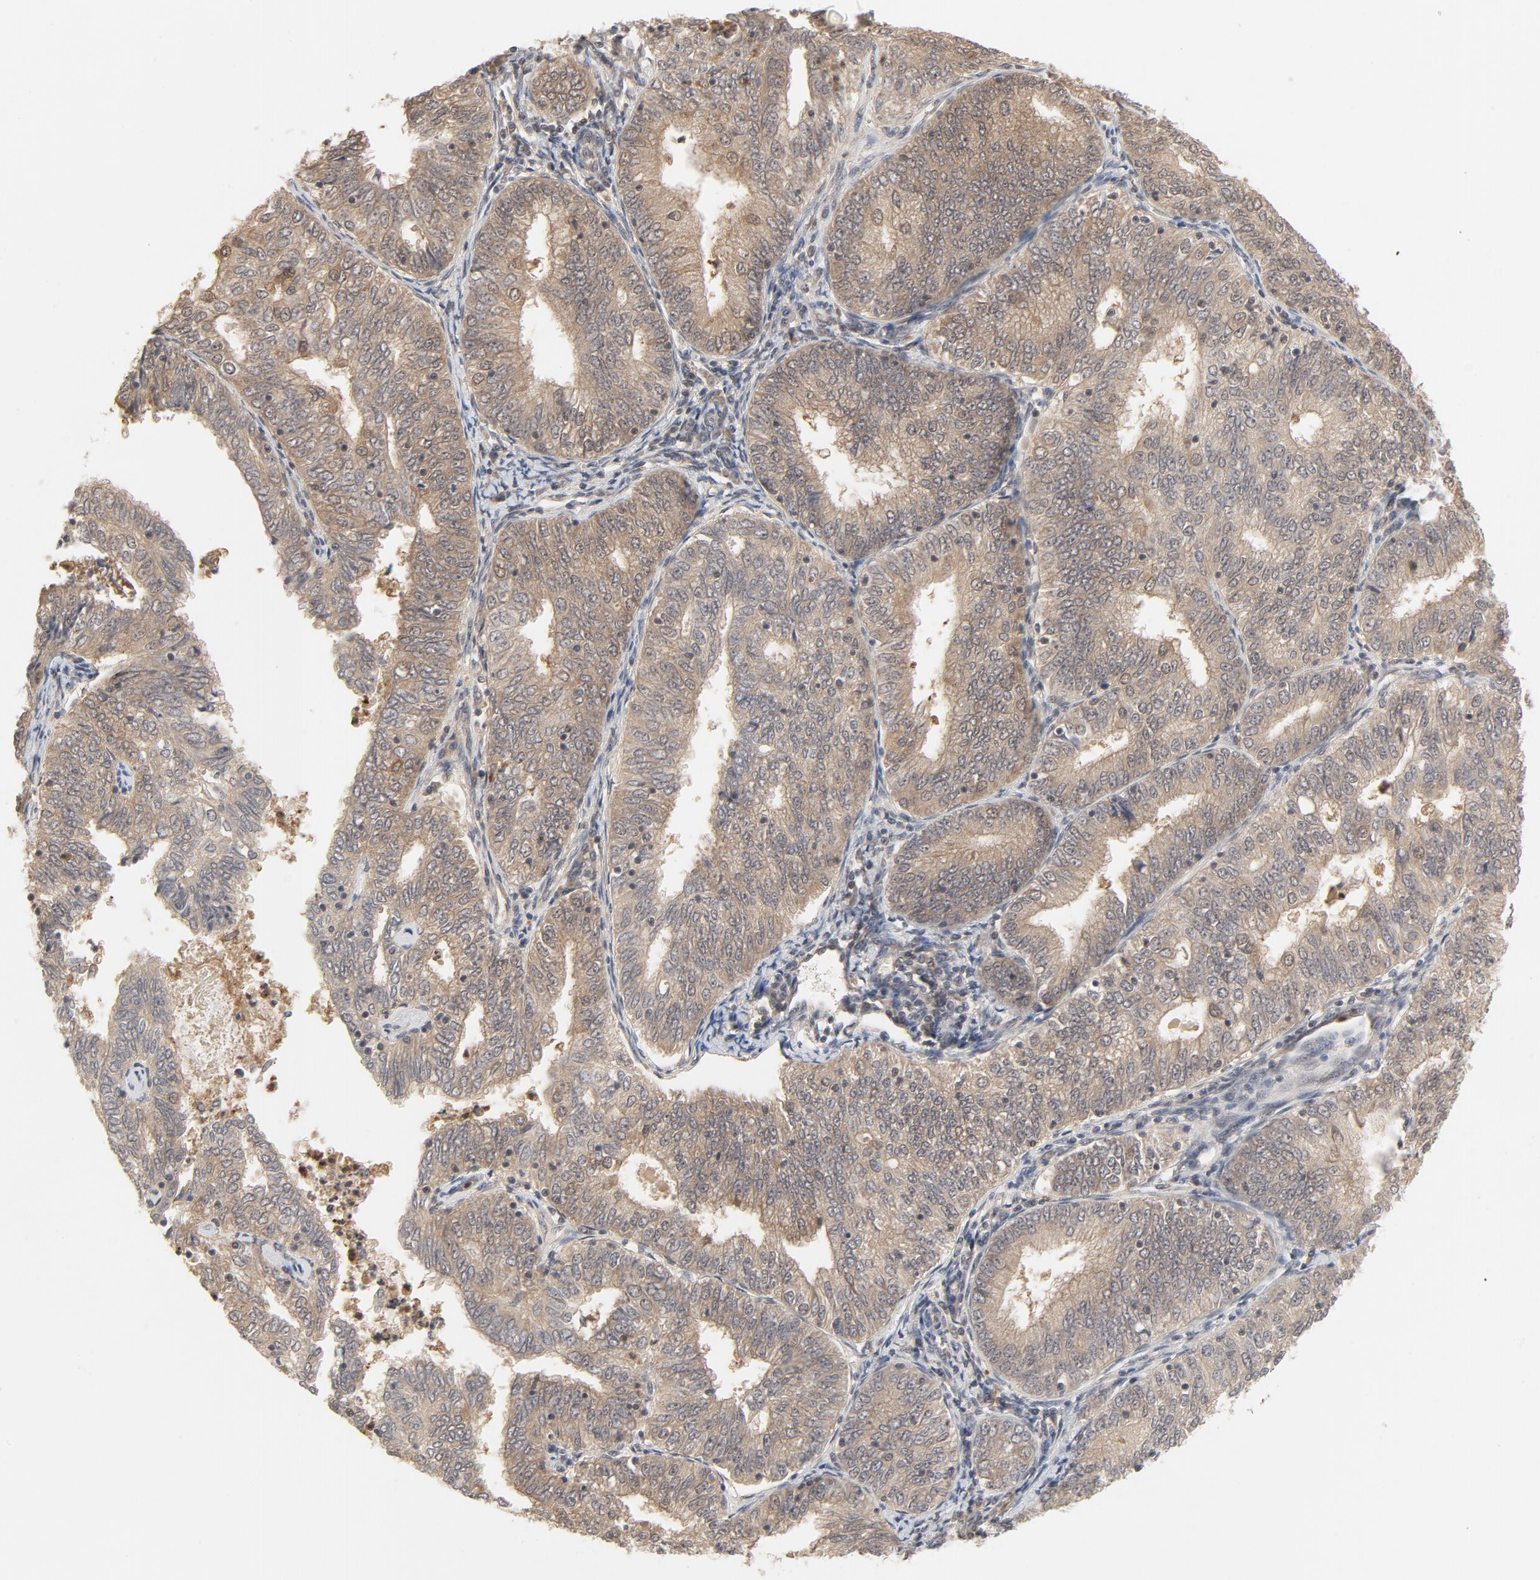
{"staining": {"intensity": "weak", "quantity": ">75%", "location": "cytoplasmic/membranous,nuclear"}, "tissue": "endometrial cancer", "cell_type": "Tumor cells", "image_type": "cancer", "snomed": [{"axis": "morphology", "description": "Adenocarcinoma, NOS"}, {"axis": "topography", "description": "Endometrium"}], "caption": "The histopathology image demonstrates staining of endometrial cancer (adenocarcinoma), revealing weak cytoplasmic/membranous and nuclear protein positivity (brown color) within tumor cells.", "gene": "NEDD8", "patient": {"sex": "female", "age": 69}}